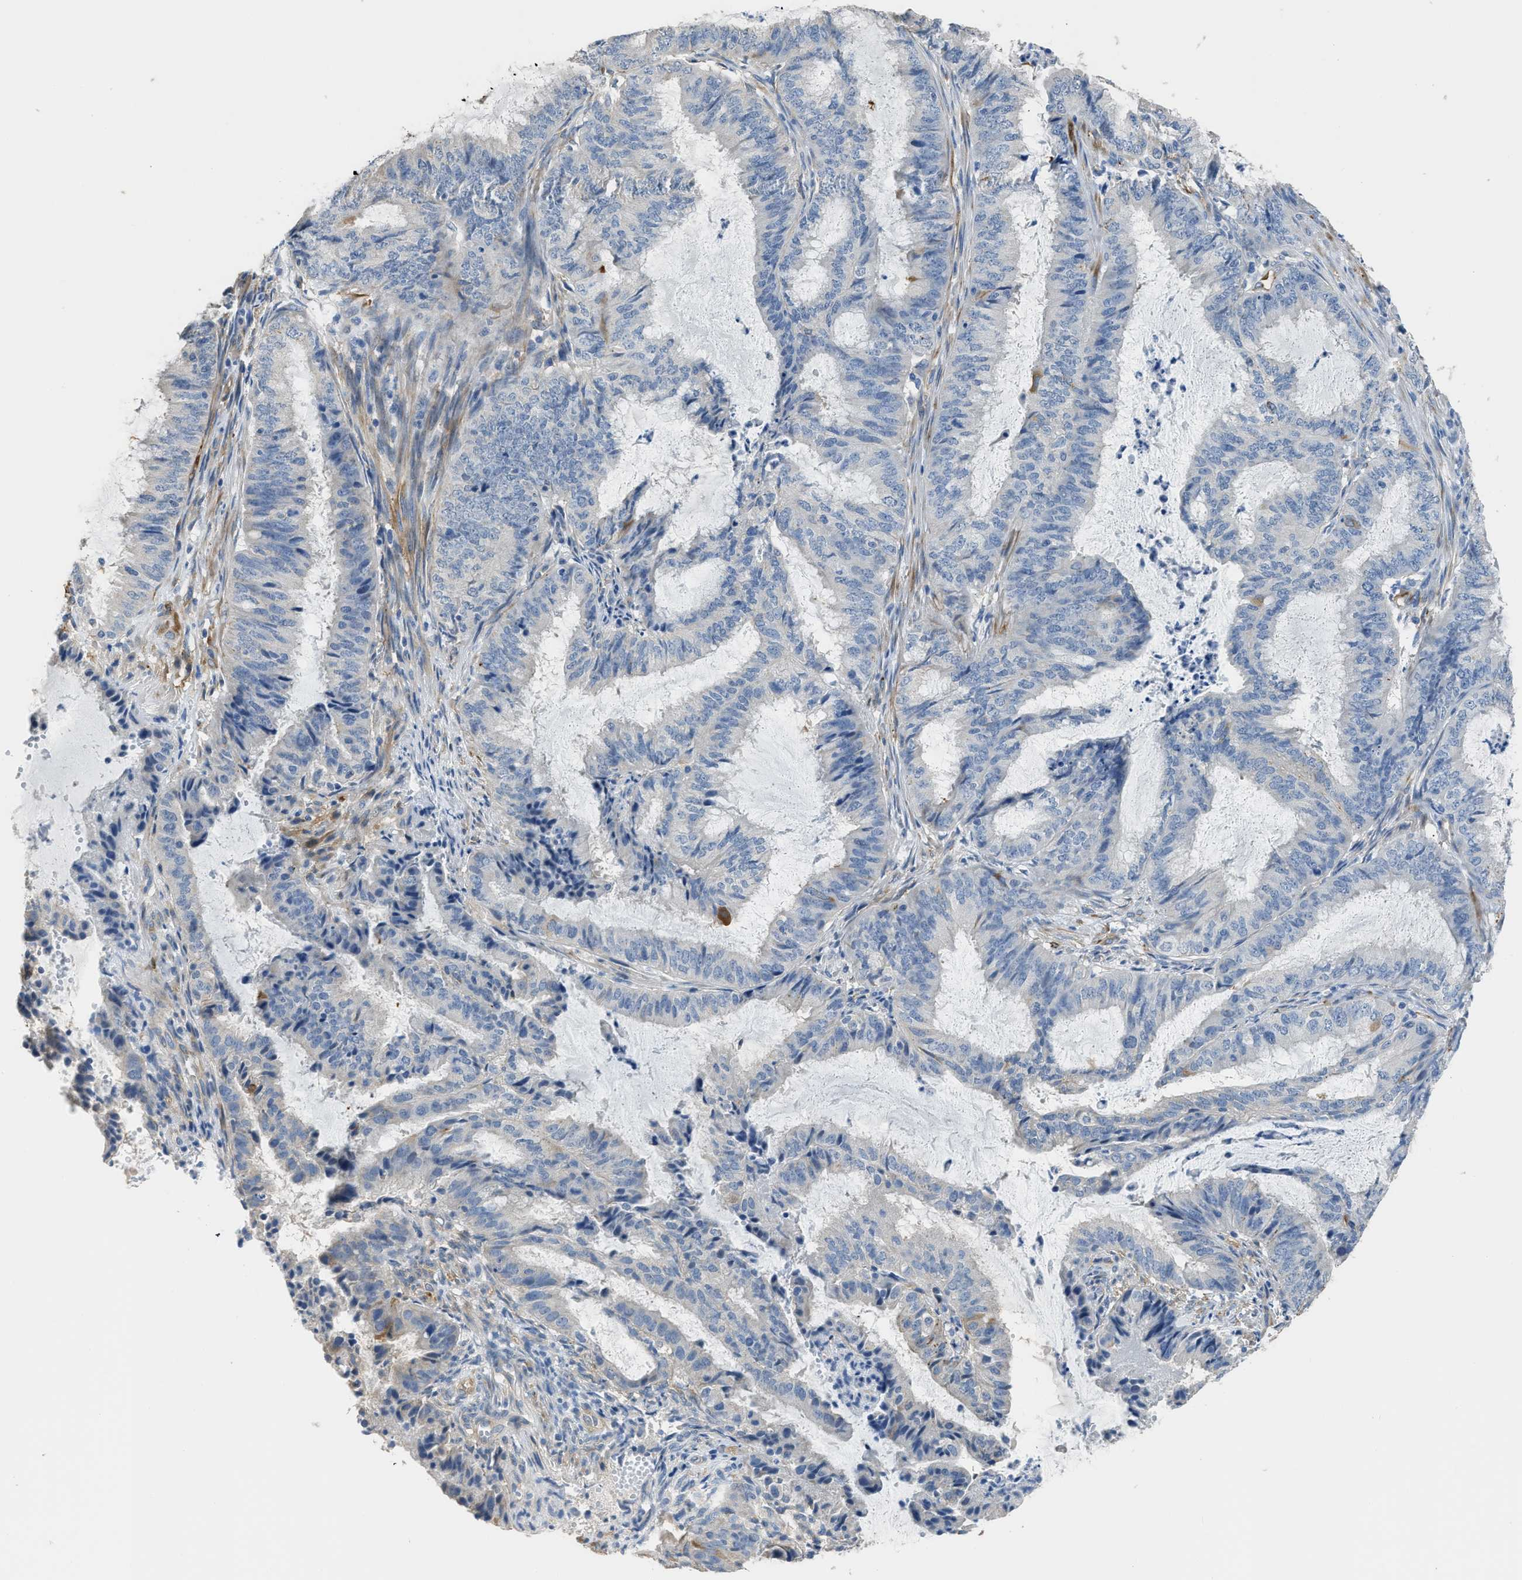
{"staining": {"intensity": "negative", "quantity": "none", "location": "none"}, "tissue": "endometrial cancer", "cell_type": "Tumor cells", "image_type": "cancer", "snomed": [{"axis": "morphology", "description": "Adenocarcinoma, NOS"}, {"axis": "topography", "description": "Endometrium"}], "caption": "Tumor cells show no significant positivity in endometrial cancer (adenocarcinoma).", "gene": "ZSWIM5", "patient": {"sex": "female", "age": 51}}